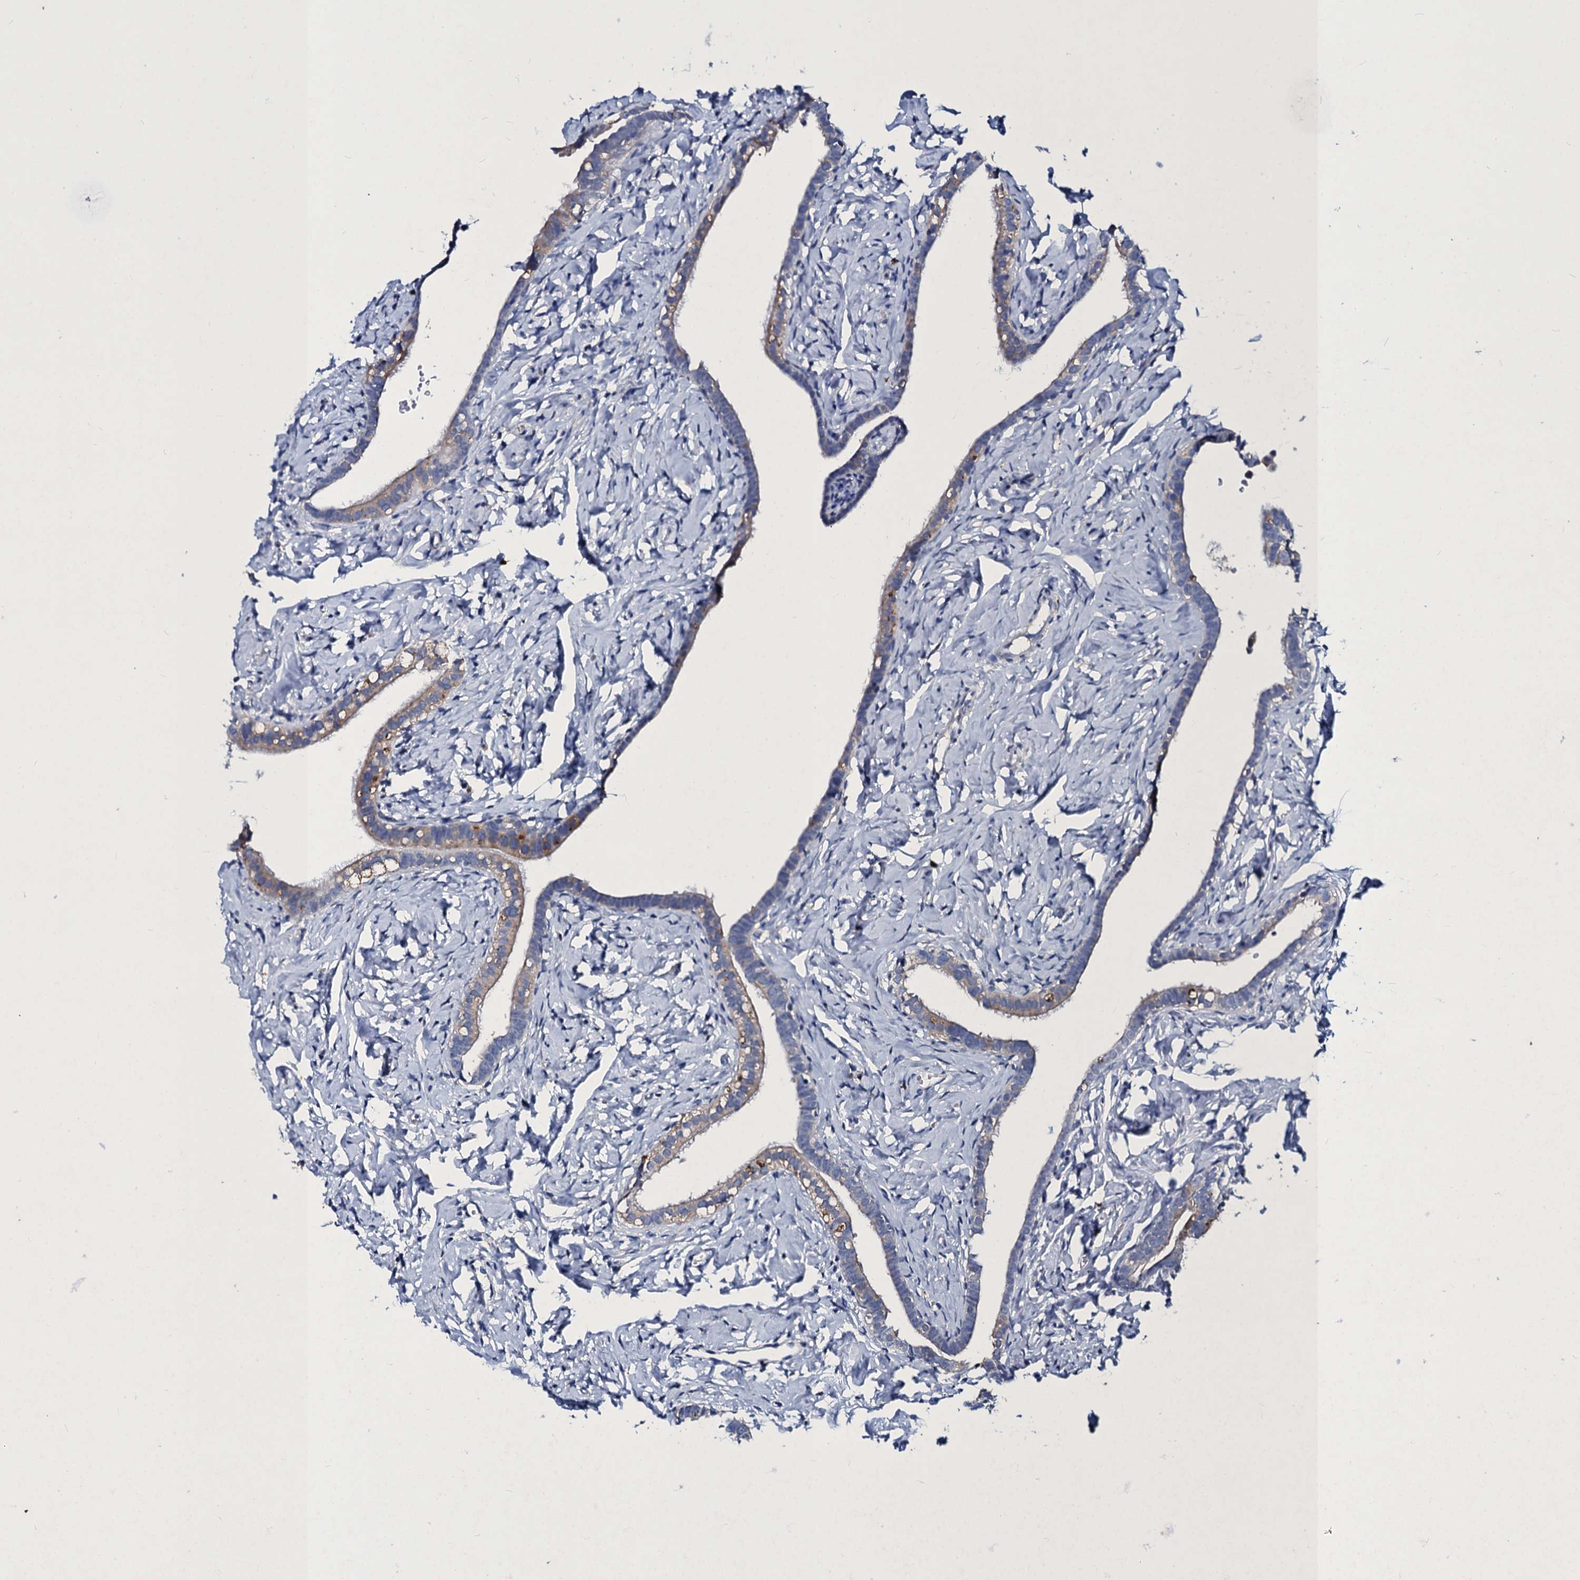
{"staining": {"intensity": "weak", "quantity": "25%-75%", "location": "cytoplasmic/membranous"}, "tissue": "fallopian tube", "cell_type": "Glandular cells", "image_type": "normal", "snomed": [{"axis": "morphology", "description": "Normal tissue, NOS"}, {"axis": "topography", "description": "Fallopian tube"}], "caption": "A high-resolution image shows IHC staining of normal fallopian tube, which demonstrates weak cytoplasmic/membranous staining in approximately 25%-75% of glandular cells. The protein is stained brown, and the nuclei are stained in blue (DAB (3,3'-diaminobenzidine) IHC with brightfield microscopy, high magnification).", "gene": "TPGS2", "patient": {"sex": "female", "age": 66}}